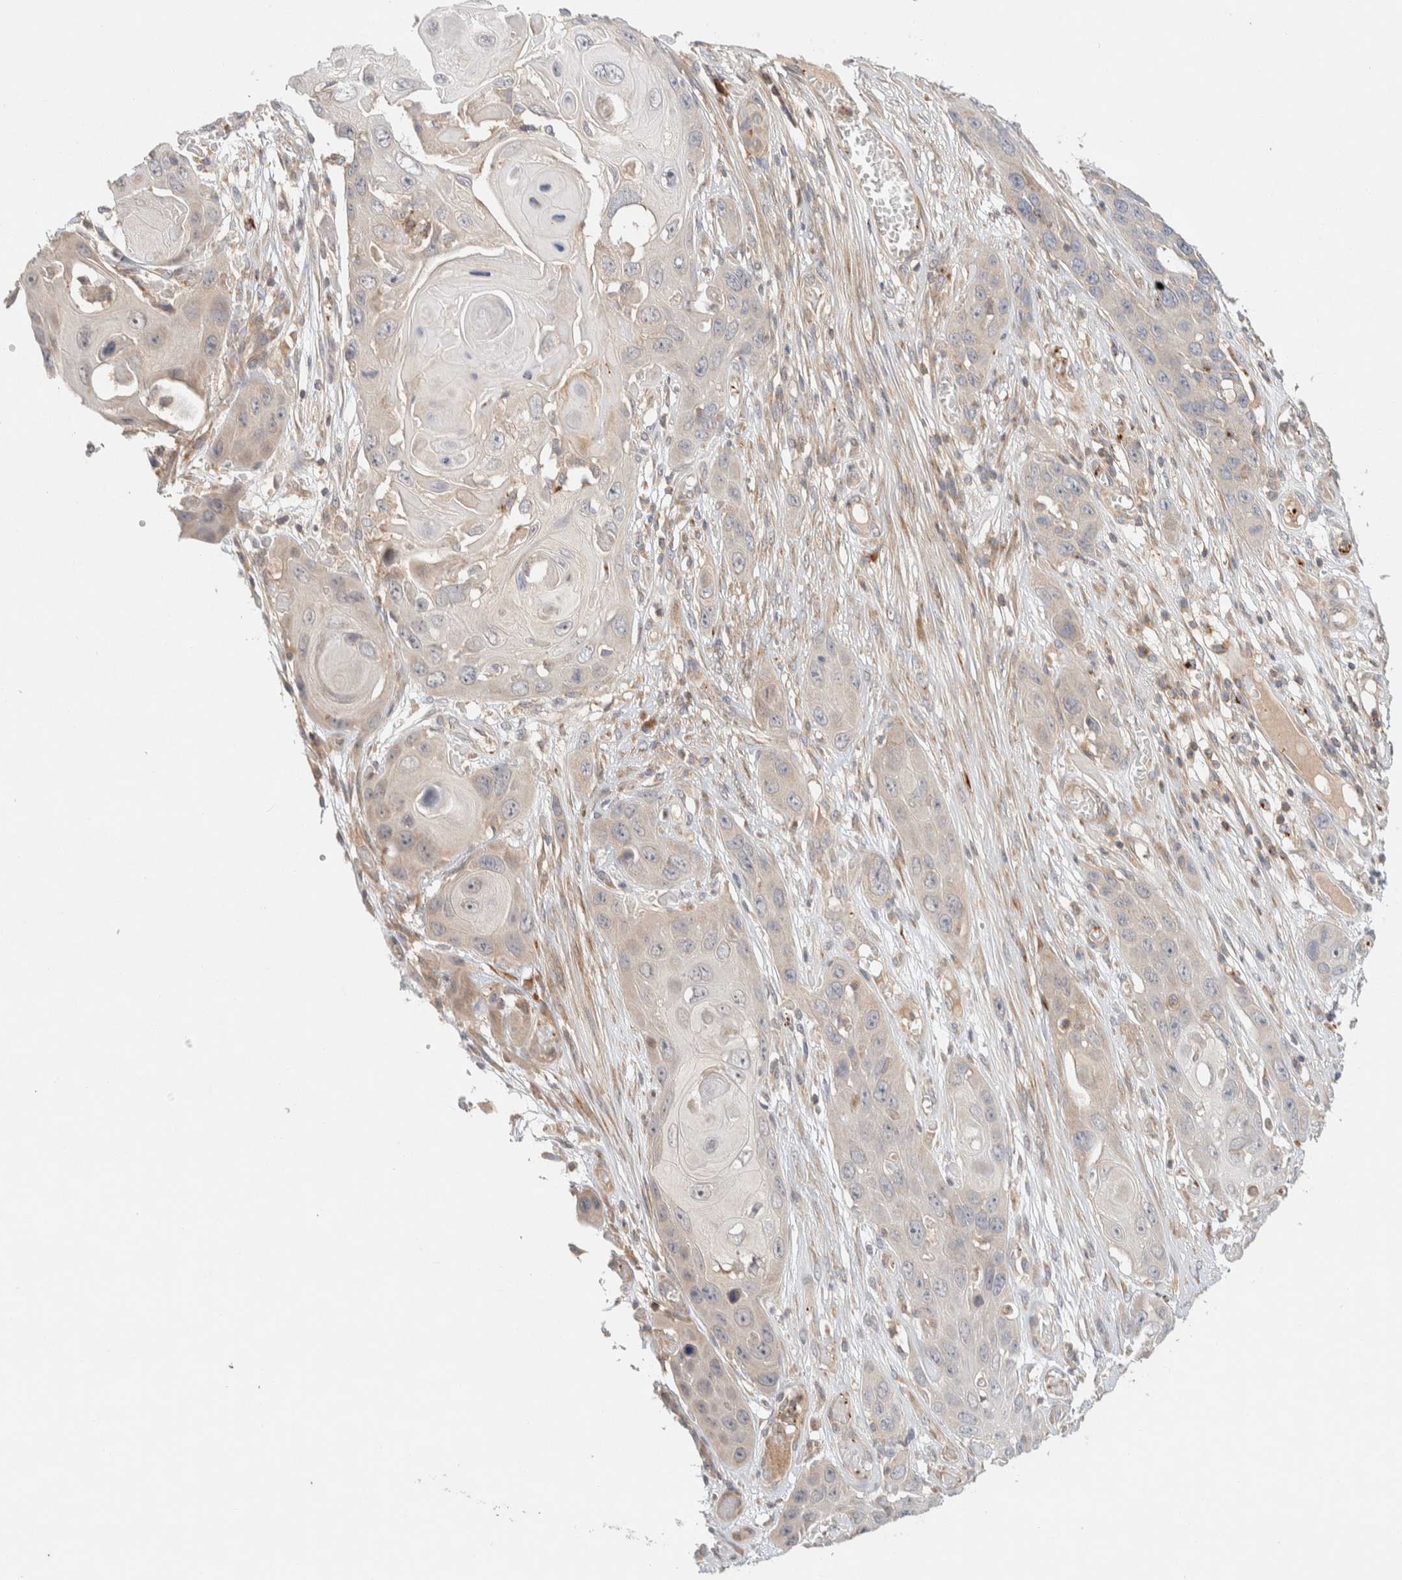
{"staining": {"intensity": "weak", "quantity": "<25%", "location": "cytoplasmic/membranous"}, "tissue": "skin cancer", "cell_type": "Tumor cells", "image_type": "cancer", "snomed": [{"axis": "morphology", "description": "Squamous cell carcinoma, NOS"}, {"axis": "topography", "description": "Skin"}], "caption": "Protein analysis of skin cancer displays no significant expression in tumor cells. (IHC, brightfield microscopy, high magnification).", "gene": "KIF9", "patient": {"sex": "male", "age": 55}}